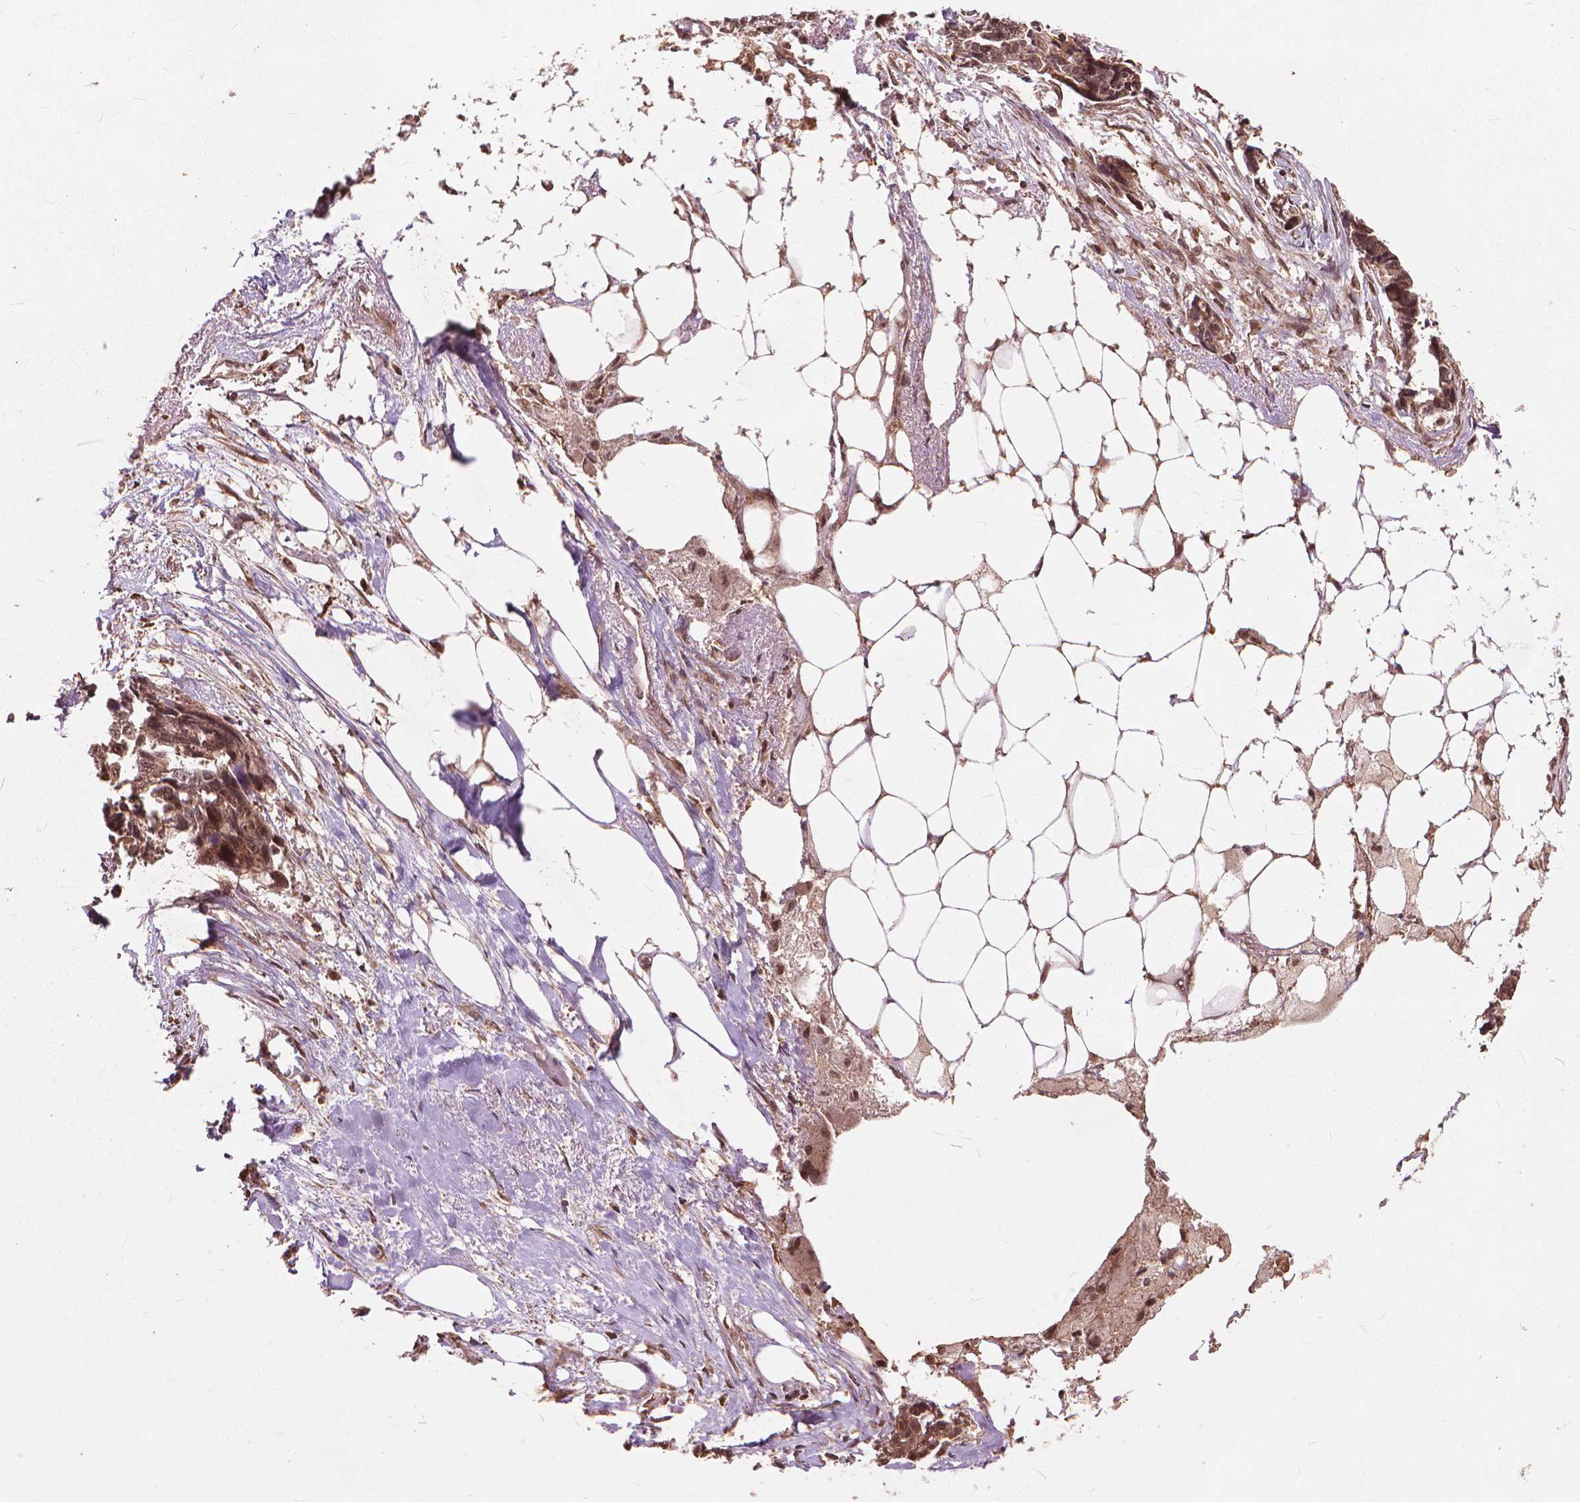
{"staining": {"intensity": "moderate", "quantity": ">75%", "location": "cytoplasmic/membranous,nuclear"}, "tissue": "ovarian cancer", "cell_type": "Tumor cells", "image_type": "cancer", "snomed": [{"axis": "morphology", "description": "Cystadenocarcinoma, serous, NOS"}, {"axis": "topography", "description": "Ovary"}], "caption": "Protein expression analysis of ovarian cancer (serous cystadenocarcinoma) reveals moderate cytoplasmic/membranous and nuclear positivity in about >75% of tumor cells. The staining was performed using DAB, with brown indicating positive protein expression. Nuclei are stained blue with hematoxylin.", "gene": "SSU72", "patient": {"sex": "female", "age": 69}}